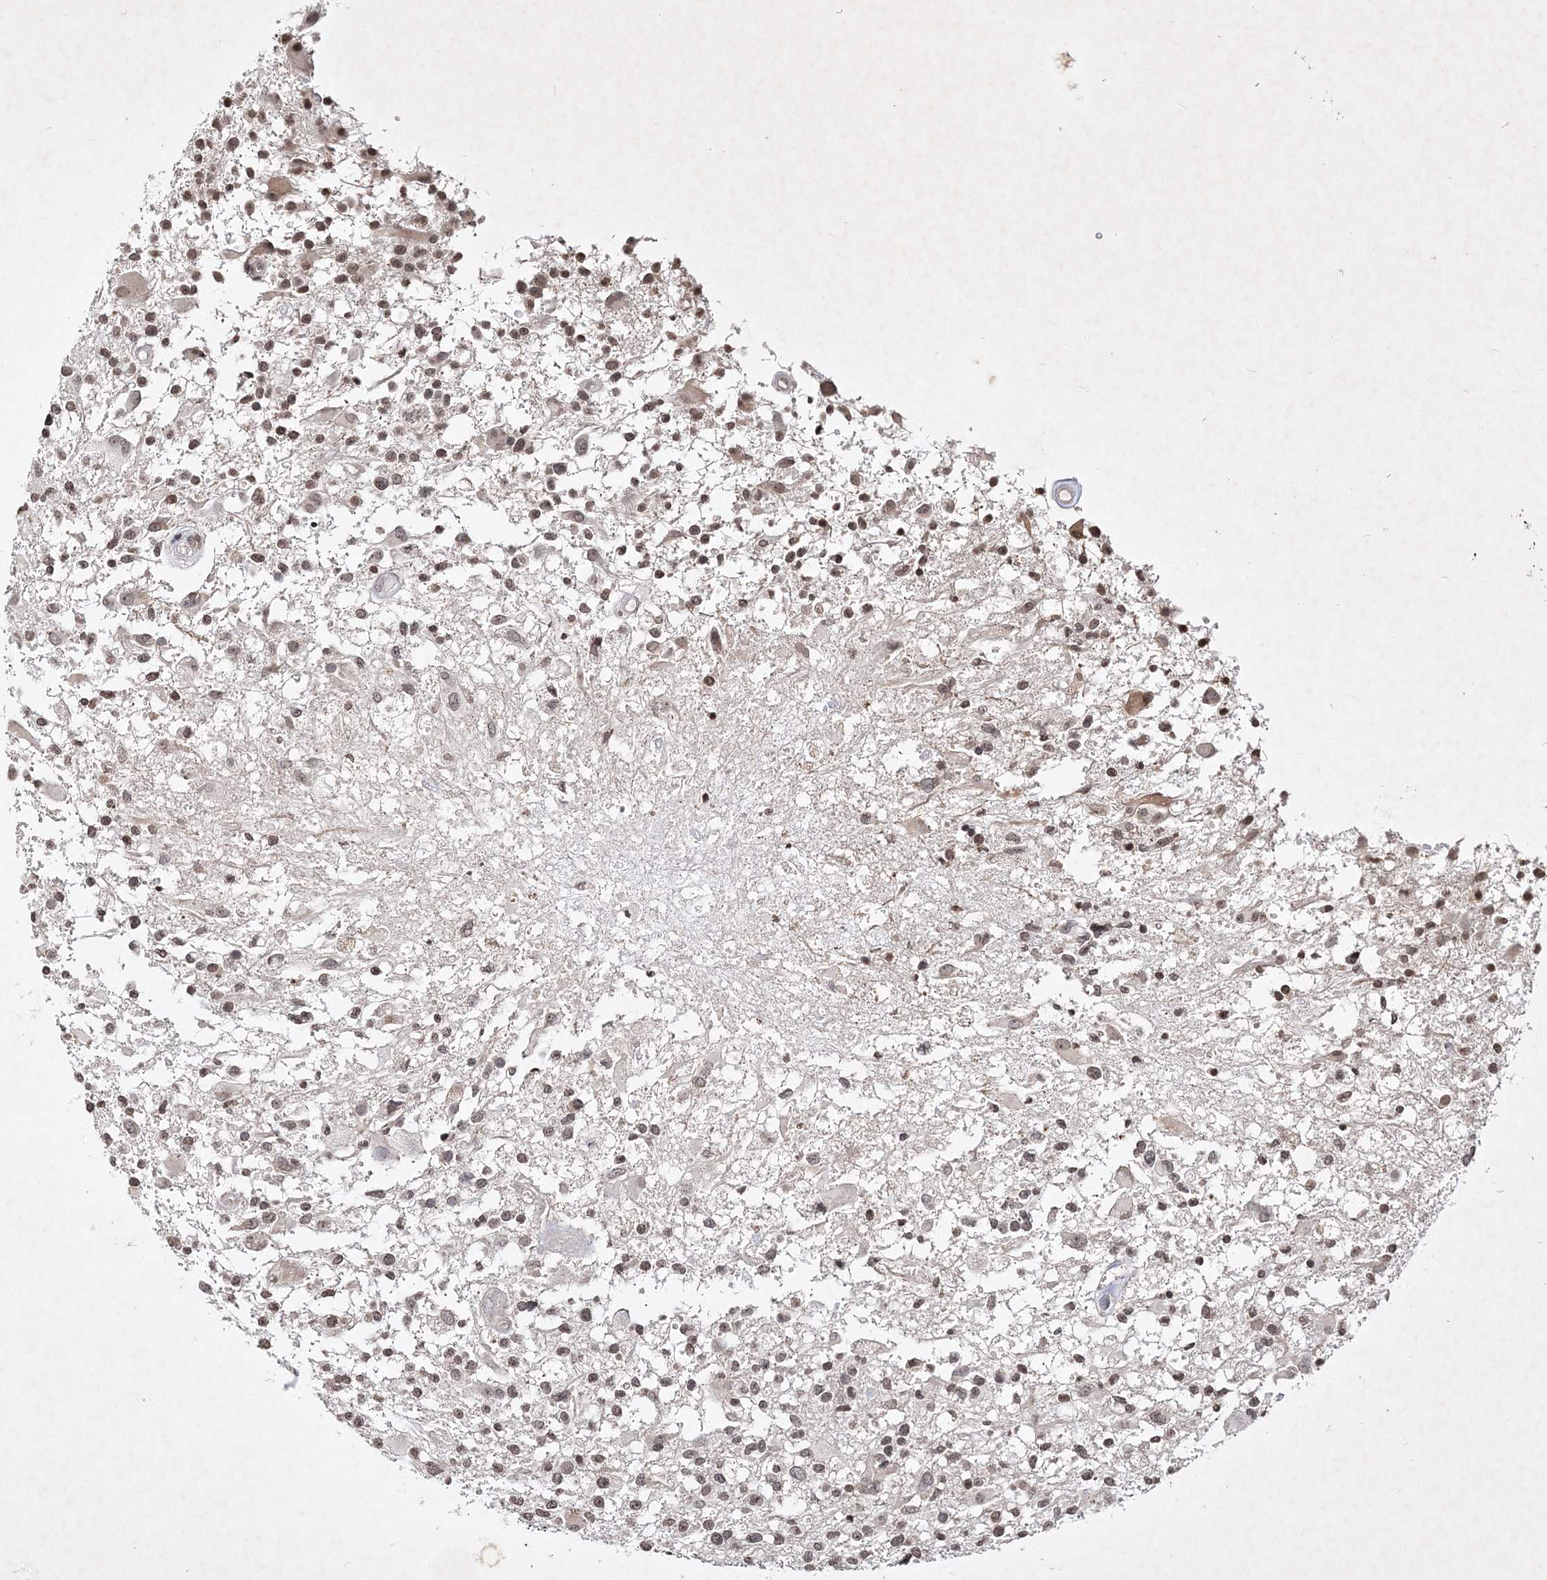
{"staining": {"intensity": "moderate", "quantity": ">75%", "location": "nuclear"}, "tissue": "glioma", "cell_type": "Tumor cells", "image_type": "cancer", "snomed": [{"axis": "morphology", "description": "Glioma, malignant, High grade"}, {"axis": "morphology", "description": "Glioblastoma, NOS"}, {"axis": "topography", "description": "Brain"}], "caption": "Immunohistochemical staining of human glioblastoma exhibits medium levels of moderate nuclear staining in about >75% of tumor cells. Nuclei are stained in blue.", "gene": "SOWAHB", "patient": {"sex": "male", "age": 60}}